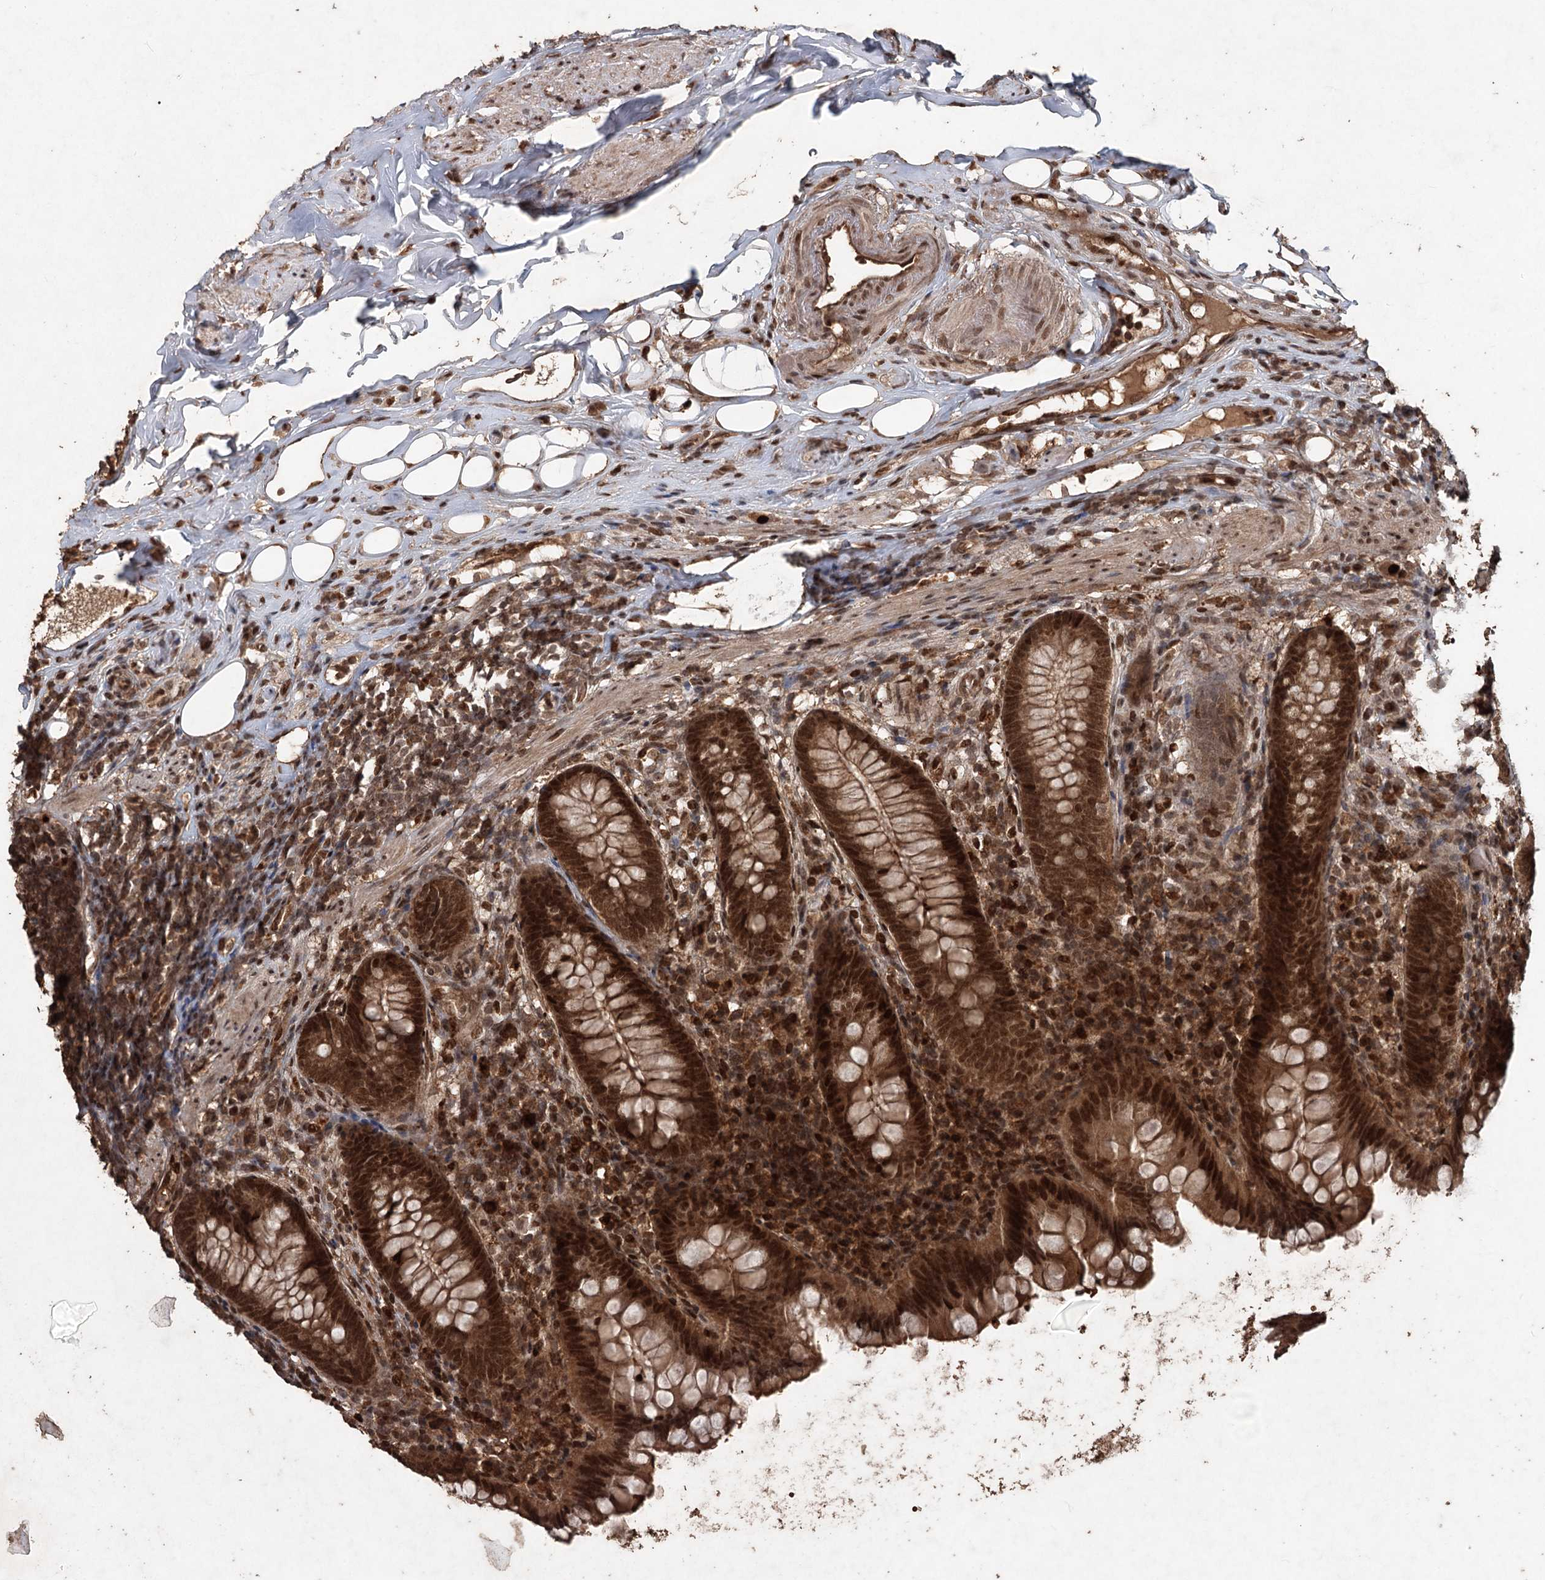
{"staining": {"intensity": "strong", "quantity": ">75%", "location": "cytoplasmic/membranous,nuclear"}, "tissue": "appendix", "cell_type": "Glandular cells", "image_type": "normal", "snomed": [{"axis": "morphology", "description": "Normal tissue, NOS"}, {"axis": "topography", "description": "Appendix"}], "caption": "The micrograph shows staining of unremarkable appendix, revealing strong cytoplasmic/membranous,nuclear protein staining (brown color) within glandular cells. (Stains: DAB in brown, nuclei in blue, Microscopy: brightfield microscopy at high magnification).", "gene": "FBXO7", "patient": {"sex": "female", "age": 62}}